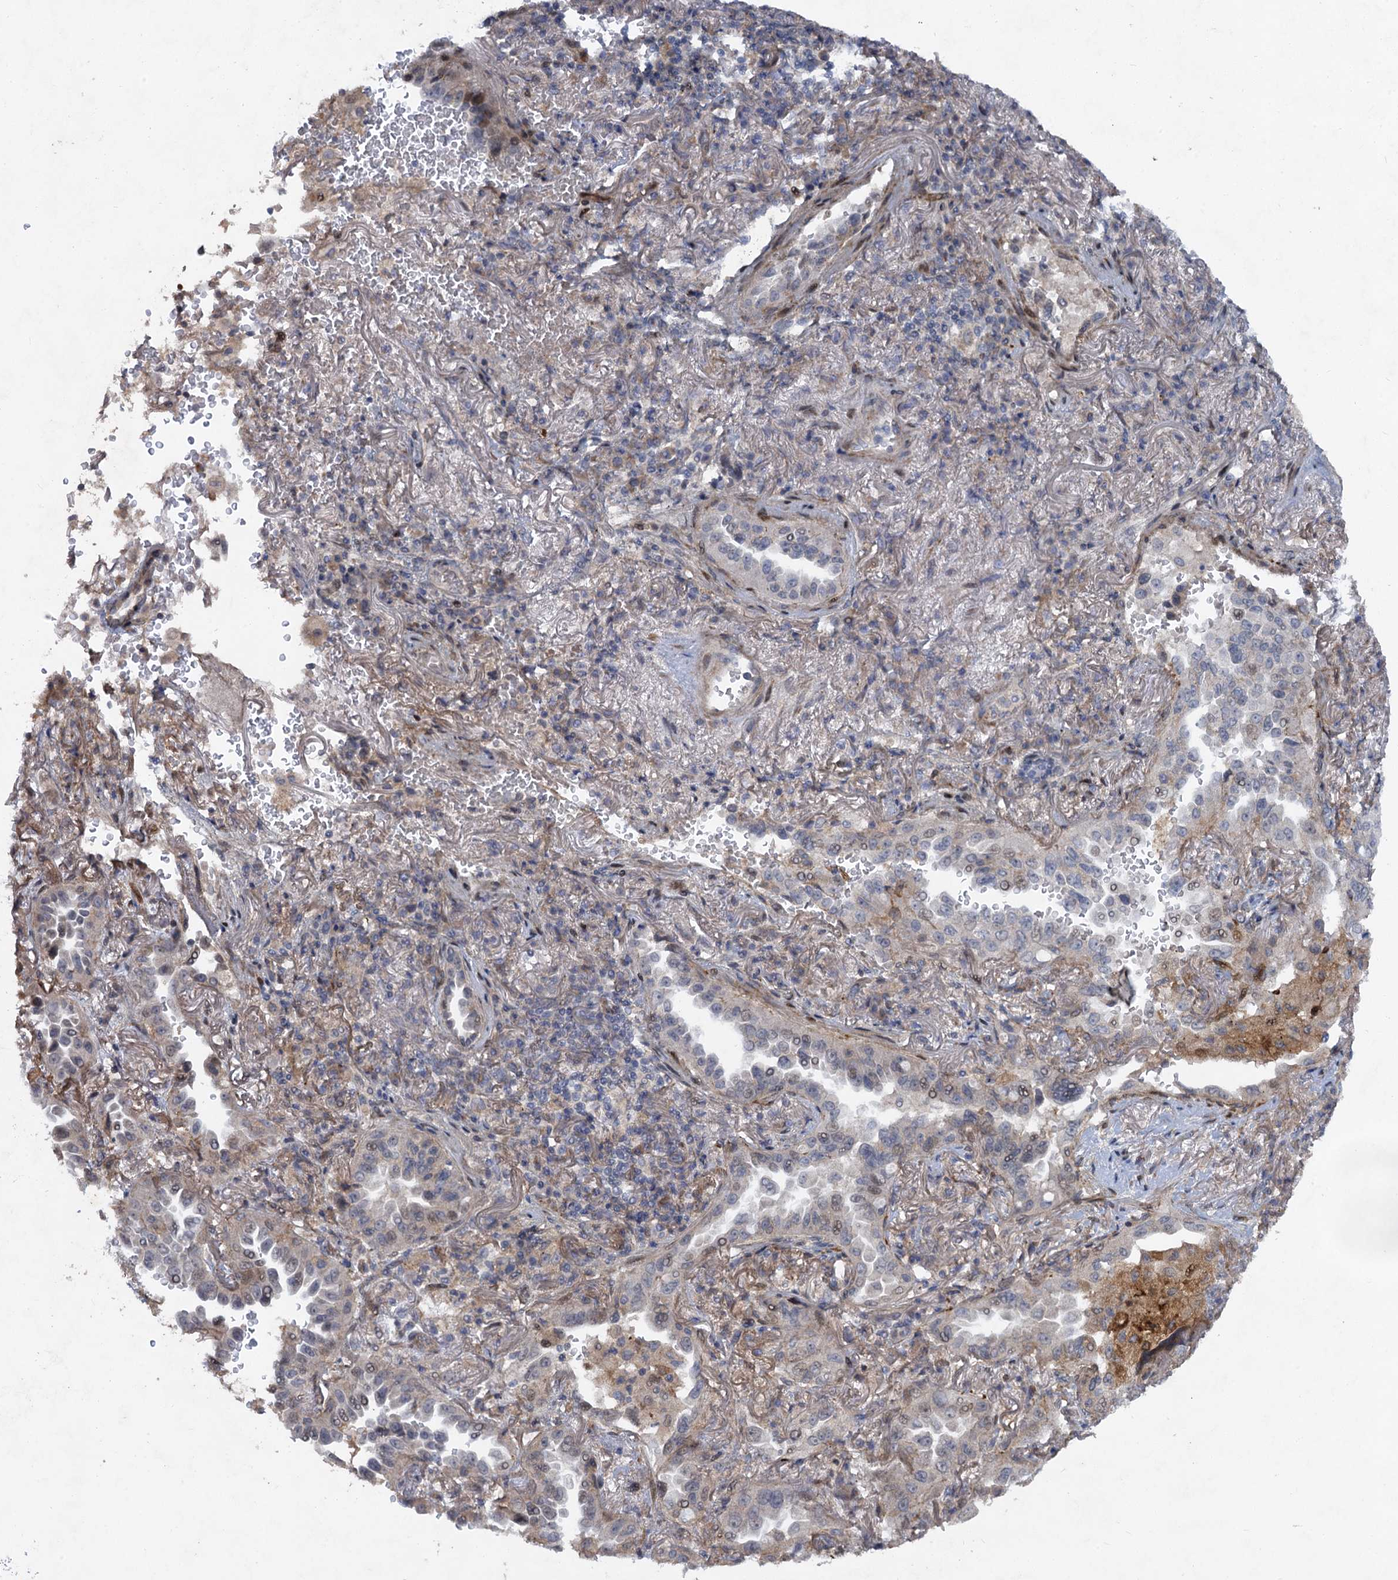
{"staining": {"intensity": "negative", "quantity": "none", "location": "none"}, "tissue": "lung cancer", "cell_type": "Tumor cells", "image_type": "cancer", "snomed": [{"axis": "morphology", "description": "Adenocarcinoma, NOS"}, {"axis": "topography", "description": "Lung"}], "caption": "Immunohistochemical staining of human lung cancer exhibits no significant expression in tumor cells.", "gene": "NUDT22", "patient": {"sex": "female", "age": 69}}